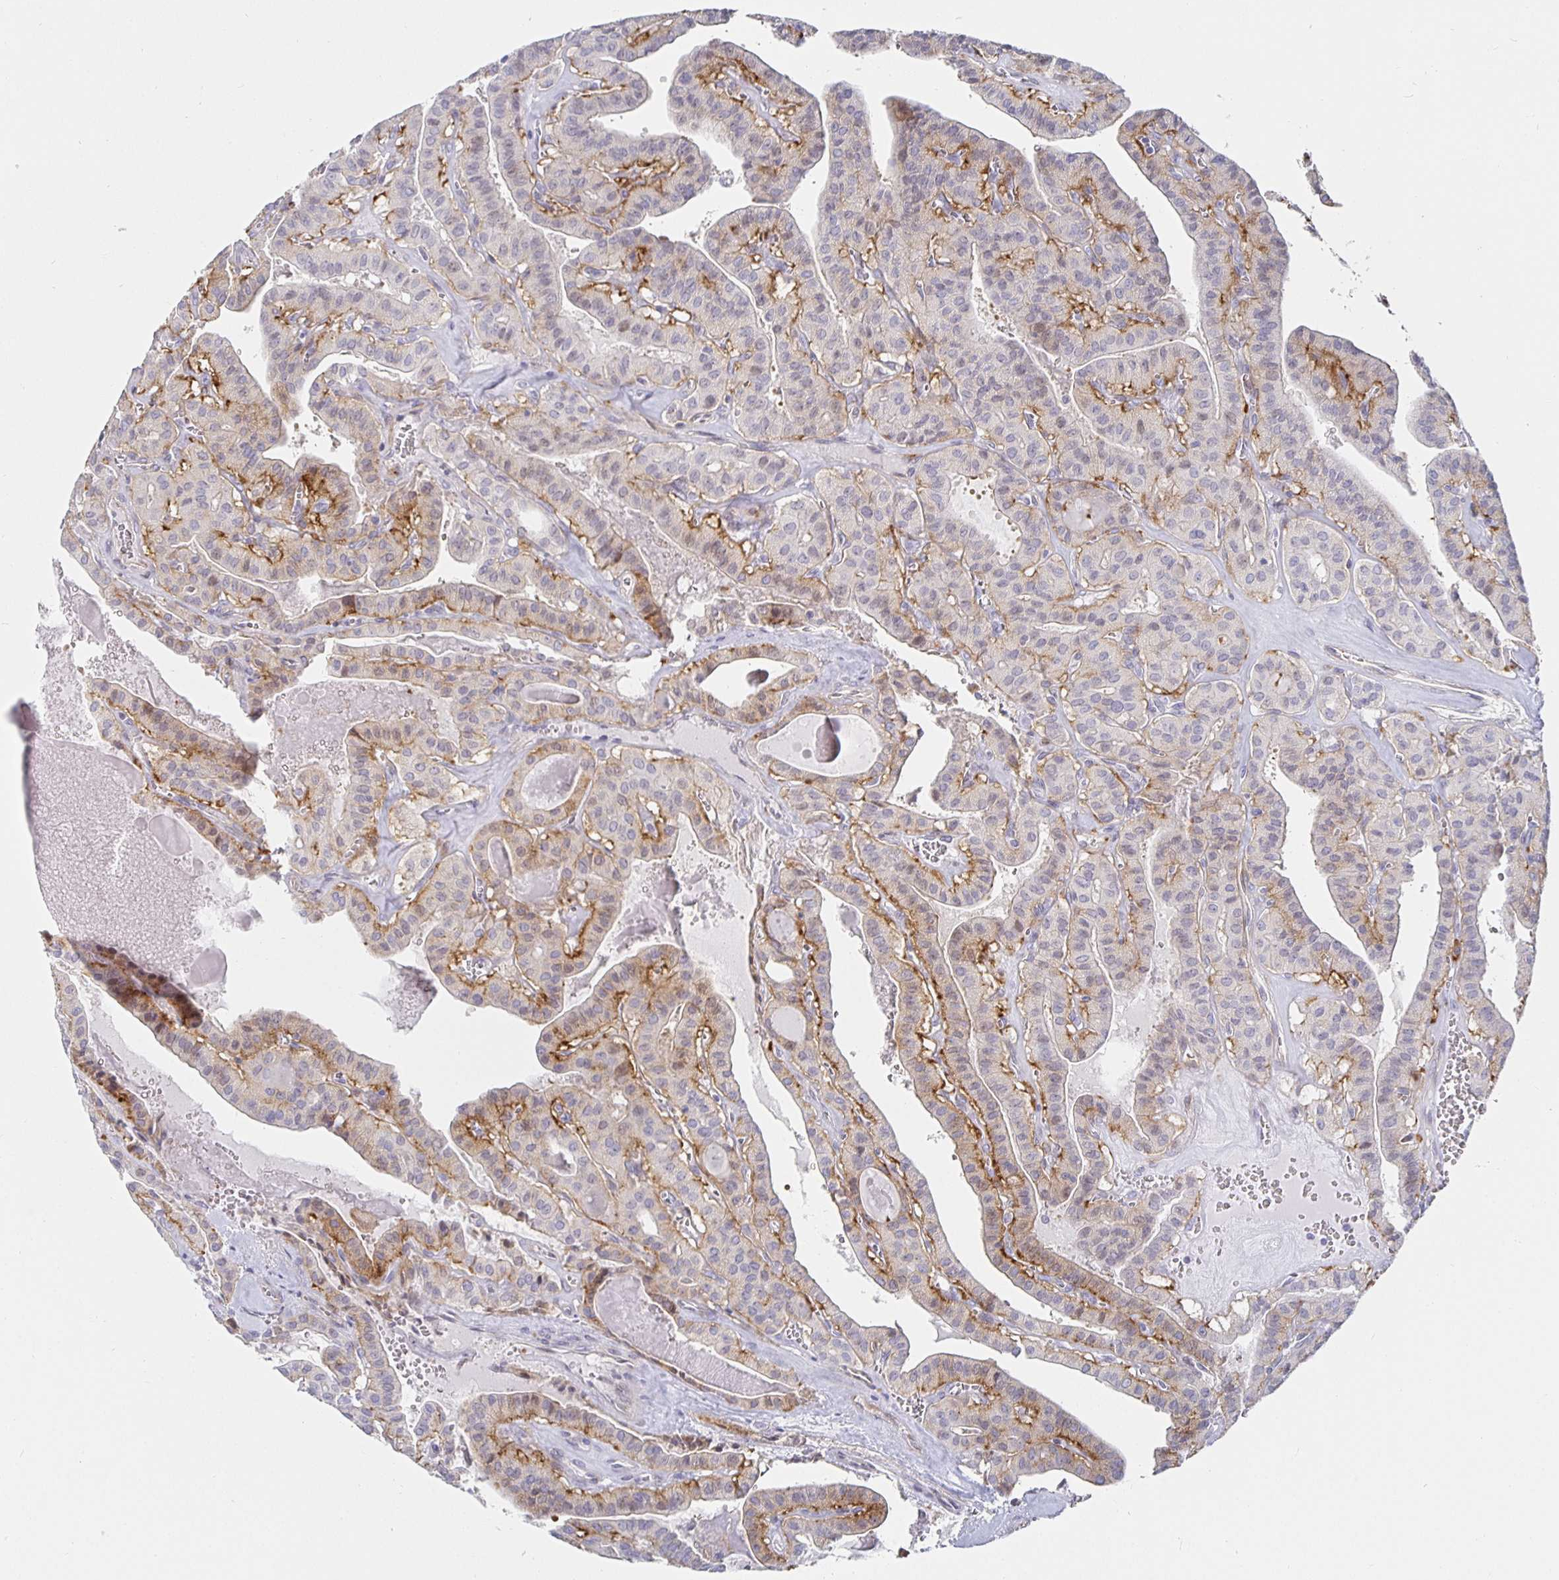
{"staining": {"intensity": "moderate", "quantity": "<25%", "location": "cytoplasmic/membranous"}, "tissue": "thyroid cancer", "cell_type": "Tumor cells", "image_type": "cancer", "snomed": [{"axis": "morphology", "description": "Papillary adenocarcinoma, NOS"}, {"axis": "topography", "description": "Thyroid gland"}], "caption": "Immunohistochemical staining of human thyroid cancer reveals low levels of moderate cytoplasmic/membranous protein expression in approximately <25% of tumor cells.", "gene": "S100G", "patient": {"sex": "male", "age": 52}}